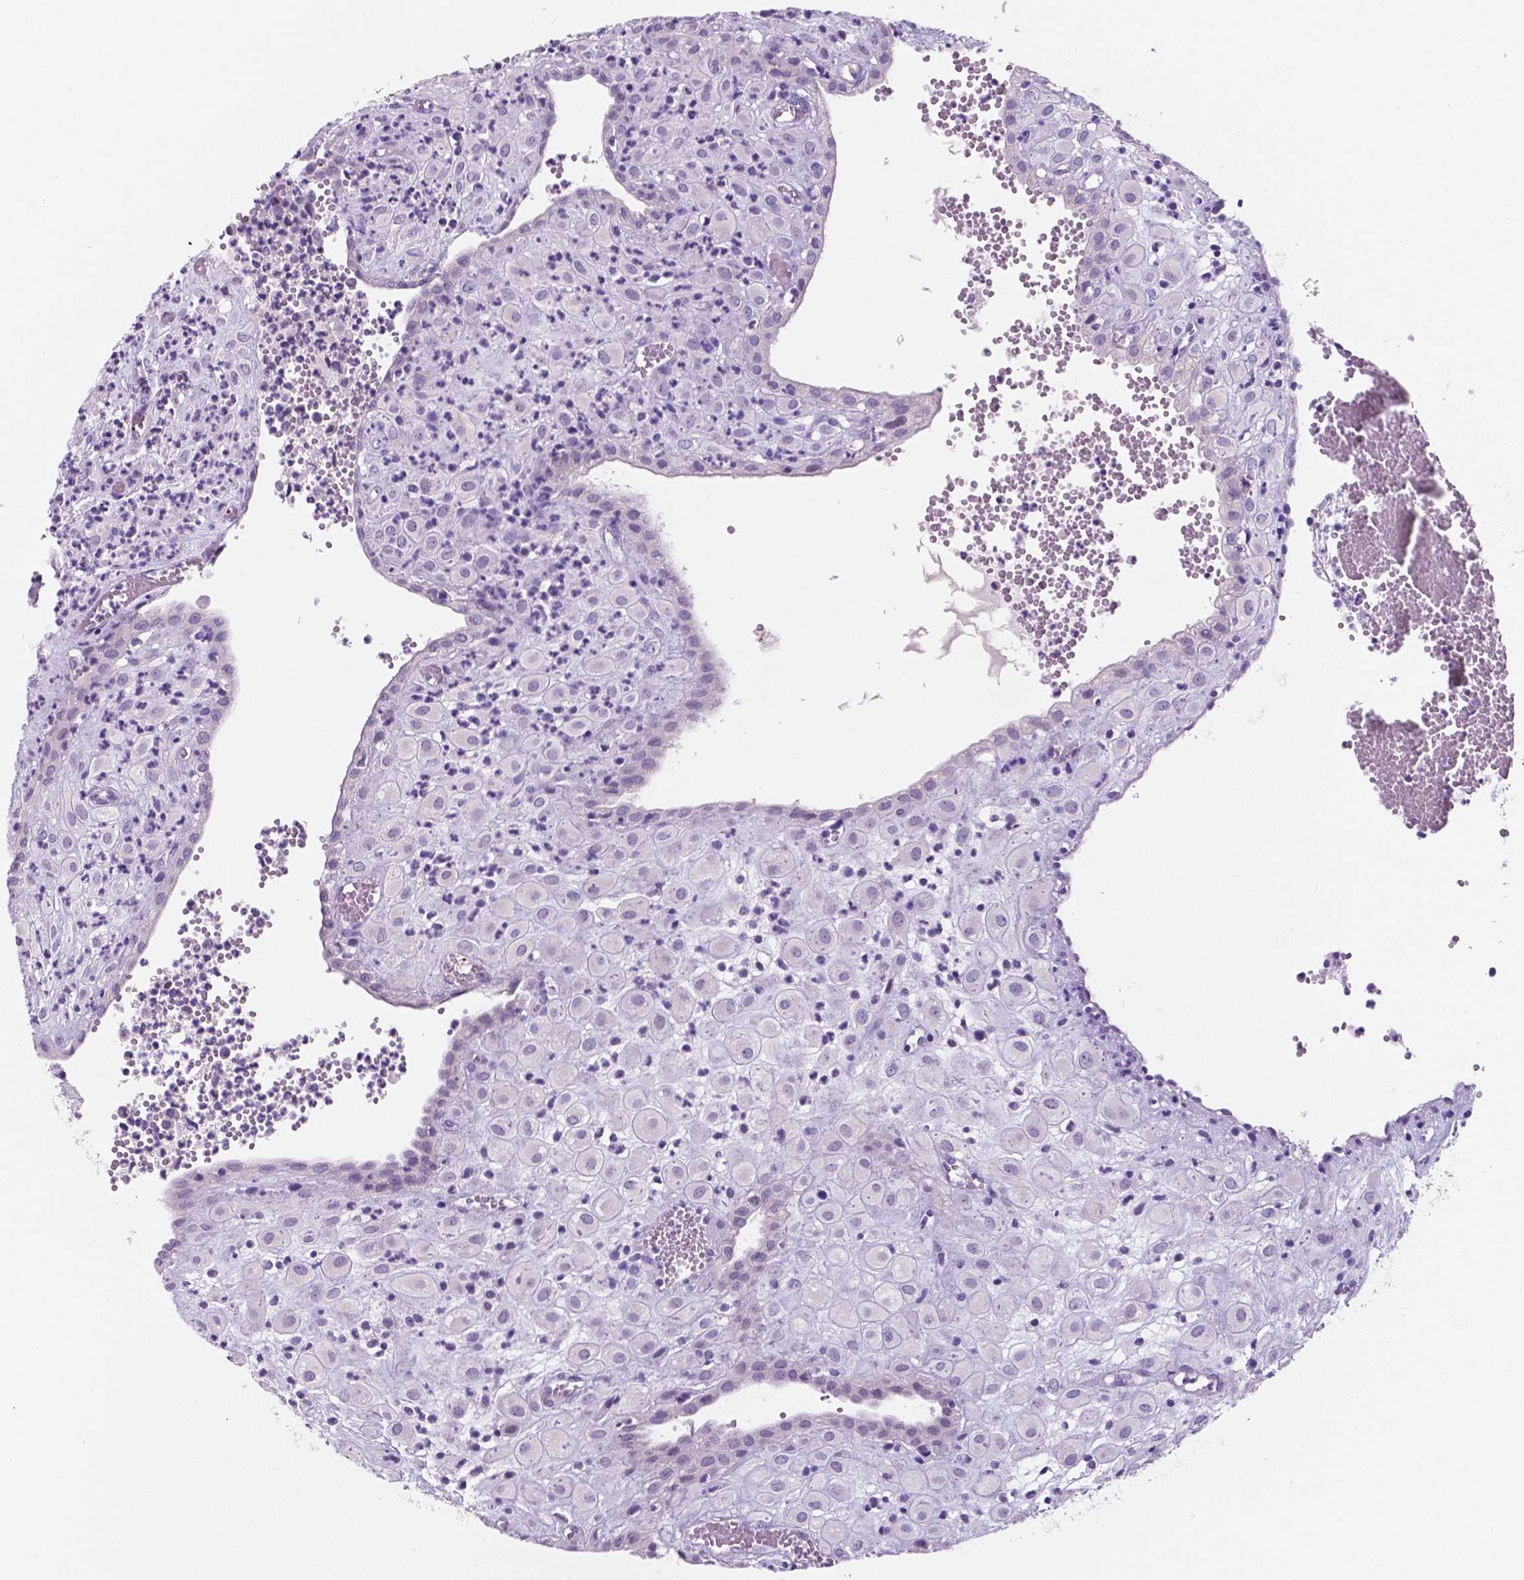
{"staining": {"intensity": "negative", "quantity": "none", "location": "none"}, "tissue": "placenta", "cell_type": "Decidual cells", "image_type": "normal", "snomed": [{"axis": "morphology", "description": "Normal tissue, NOS"}, {"axis": "topography", "description": "Placenta"}], "caption": "A high-resolution image shows immunohistochemistry staining of benign placenta, which demonstrates no significant expression in decidual cells. (DAB (3,3'-diaminobenzidine) immunohistochemistry (IHC) visualized using brightfield microscopy, high magnification).", "gene": "EBLN2", "patient": {"sex": "female", "age": 24}}